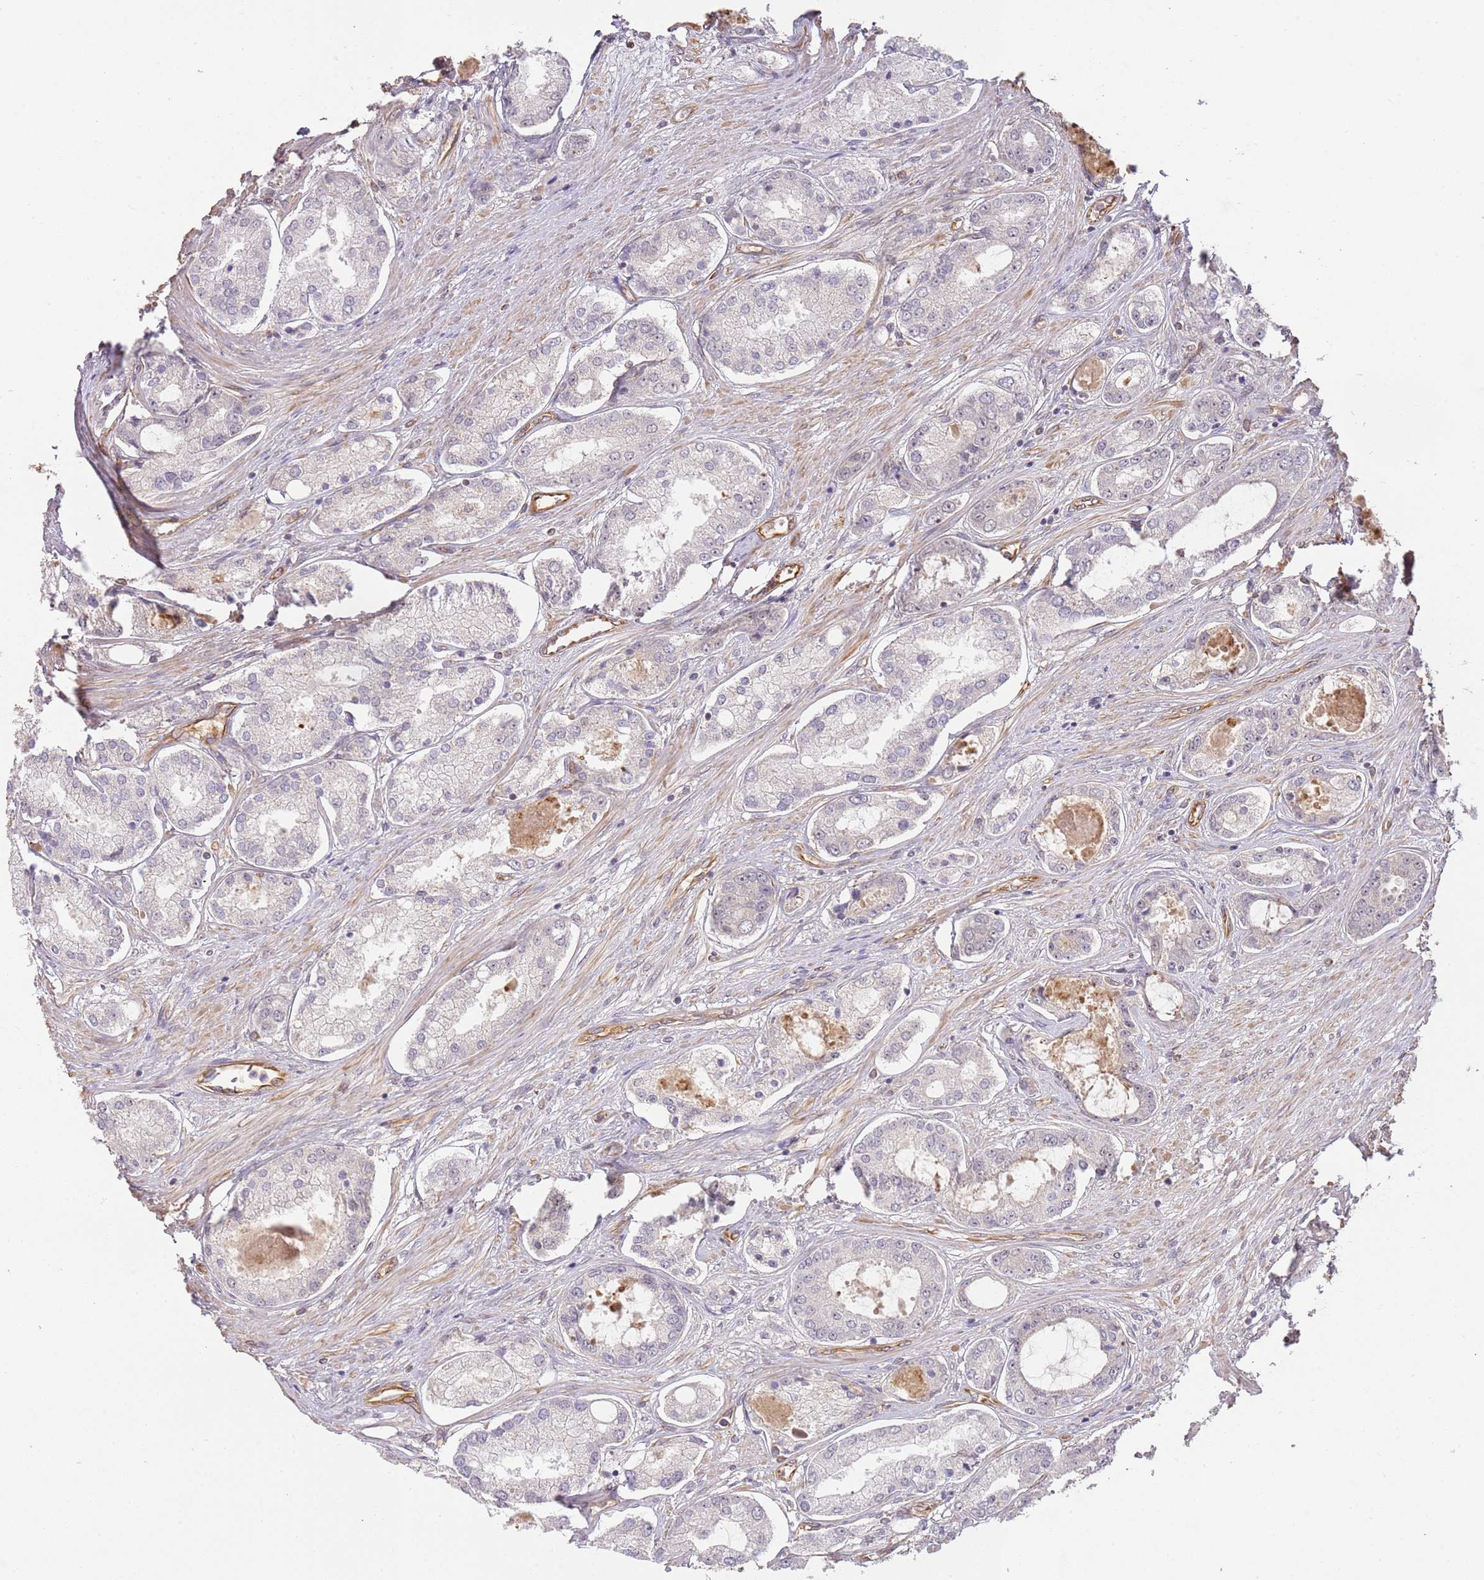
{"staining": {"intensity": "negative", "quantity": "none", "location": "none"}, "tissue": "prostate cancer", "cell_type": "Tumor cells", "image_type": "cancer", "snomed": [{"axis": "morphology", "description": "Adenocarcinoma, Low grade"}, {"axis": "topography", "description": "Prostate"}], "caption": "Prostate cancer (low-grade adenocarcinoma) was stained to show a protein in brown. There is no significant positivity in tumor cells.", "gene": "SURF2", "patient": {"sex": "male", "age": 68}}